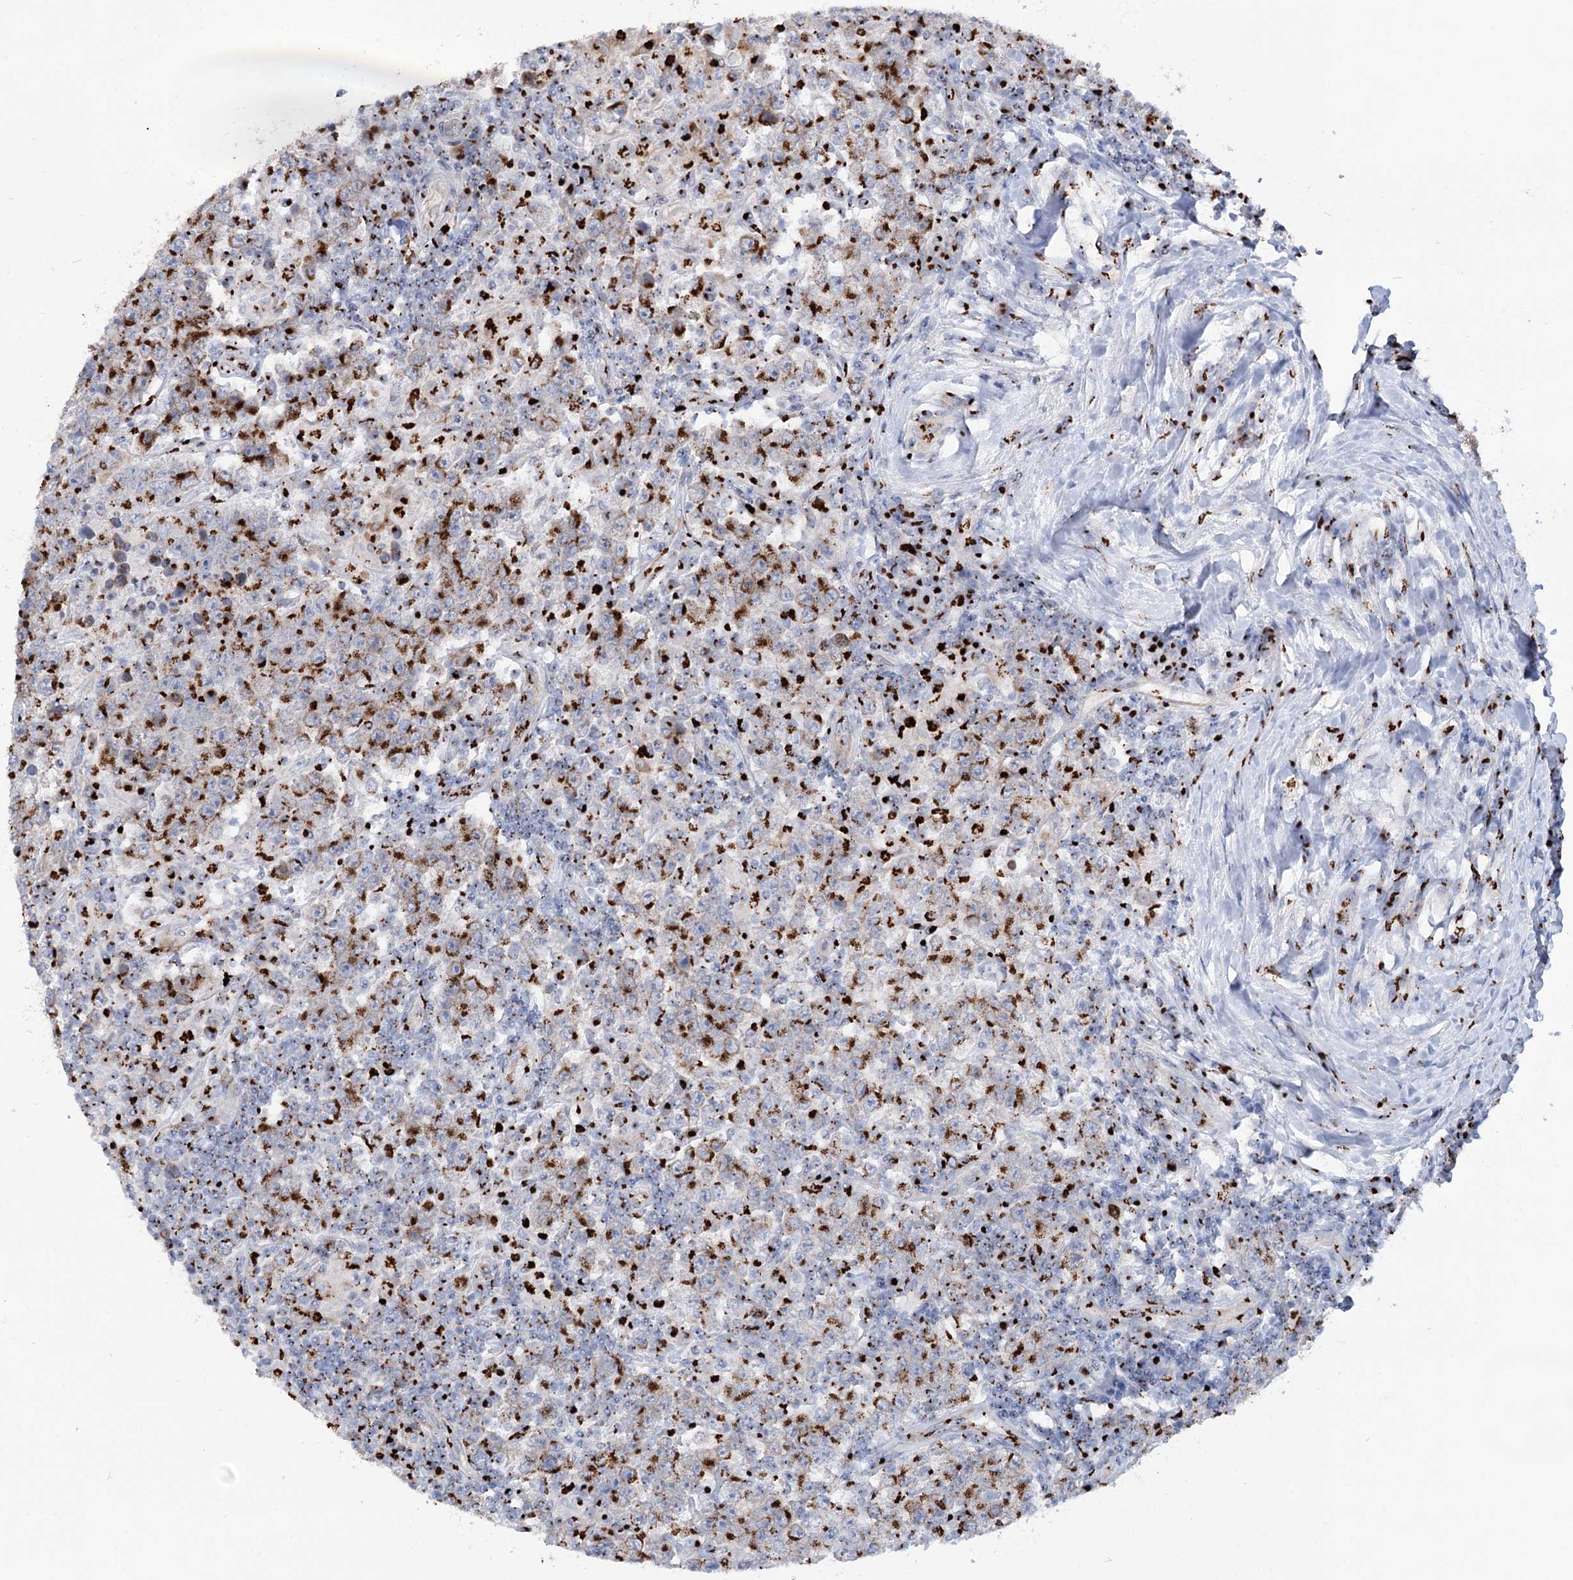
{"staining": {"intensity": "strong", "quantity": "25%-75%", "location": "cytoplasmic/membranous"}, "tissue": "testis cancer", "cell_type": "Tumor cells", "image_type": "cancer", "snomed": [{"axis": "morphology", "description": "Normal tissue, NOS"}, {"axis": "morphology", "description": "Urothelial carcinoma, High grade"}, {"axis": "morphology", "description": "Seminoma, NOS"}, {"axis": "morphology", "description": "Carcinoma, Embryonal, NOS"}, {"axis": "topography", "description": "Urinary bladder"}, {"axis": "topography", "description": "Testis"}], "caption": "Tumor cells display strong cytoplasmic/membranous expression in about 25%-75% of cells in testis cancer (embryonal carcinoma). The staining was performed using DAB (3,3'-diaminobenzidine), with brown indicating positive protein expression. Nuclei are stained blue with hematoxylin.", "gene": "TMEM165", "patient": {"sex": "male", "age": 41}}